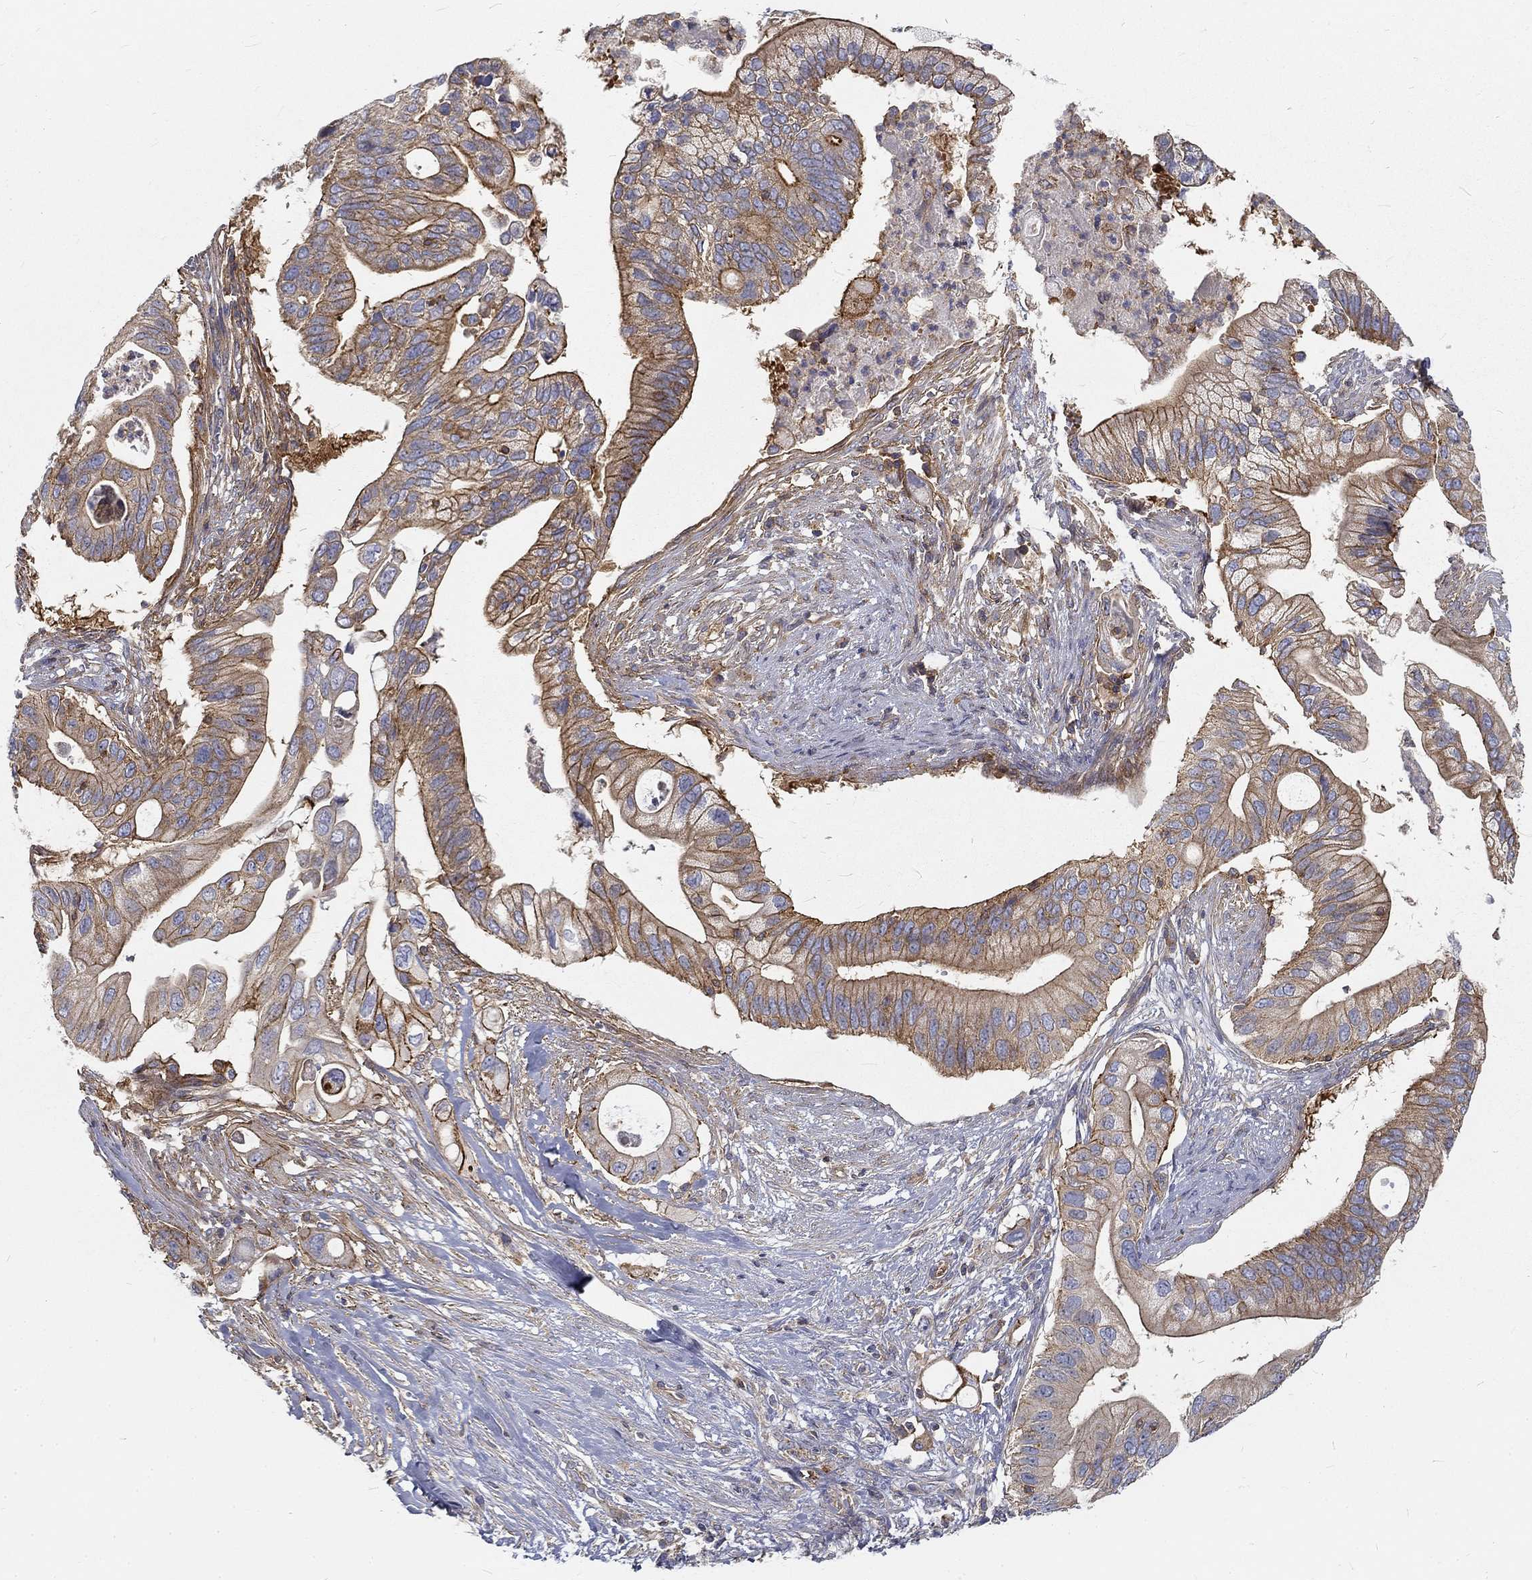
{"staining": {"intensity": "moderate", "quantity": "25%-75%", "location": "cytoplasmic/membranous"}, "tissue": "pancreatic cancer", "cell_type": "Tumor cells", "image_type": "cancer", "snomed": [{"axis": "morphology", "description": "Adenocarcinoma, NOS"}, {"axis": "topography", "description": "Pancreas"}], "caption": "A medium amount of moderate cytoplasmic/membranous staining is appreciated in about 25%-75% of tumor cells in pancreatic cancer (adenocarcinoma) tissue. (DAB (3,3'-diaminobenzidine) IHC, brown staining for protein, blue staining for nuclei).", "gene": "MTMR11", "patient": {"sex": "female", "age": 72}}